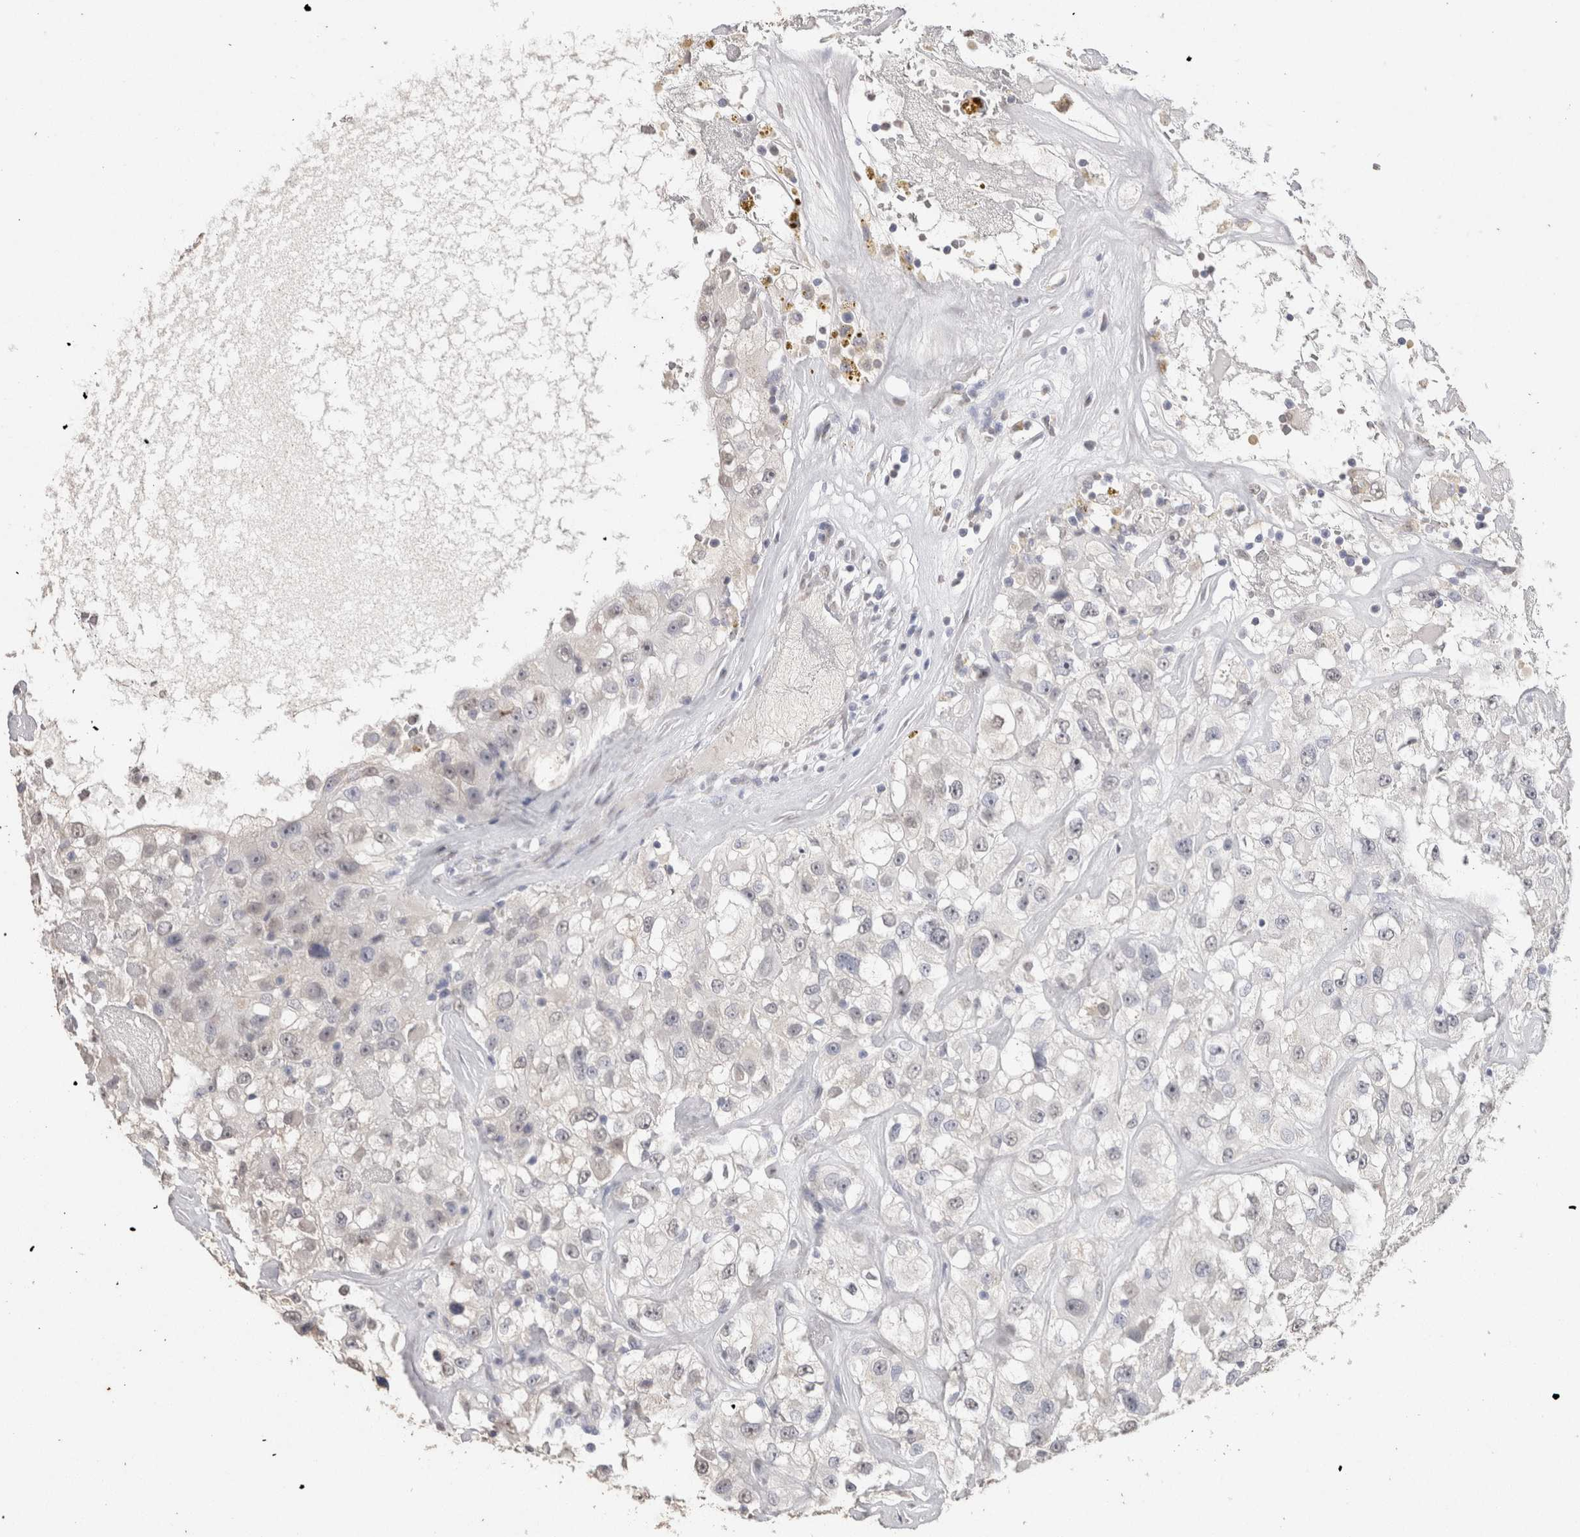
{"staining": {"intensity": "negative", "quantity": "none", "location": "none"}, "tissue": "renal cancer", "cell_type": "Tumor cells", "image_type": "cancer", "snomed": [{"axis": "morphology", "description": "Adenocarcinoma, NOS"}, {"axis": "topography", "description": "Kidney"}], "caption": "The immunohistochemistry (IHC) image has no significant staining in tumor cells of renal cancer (adenocarcinoma) tissue.", "gene": "LGALS2", "patient": {"sex": "female", "age": 52}}